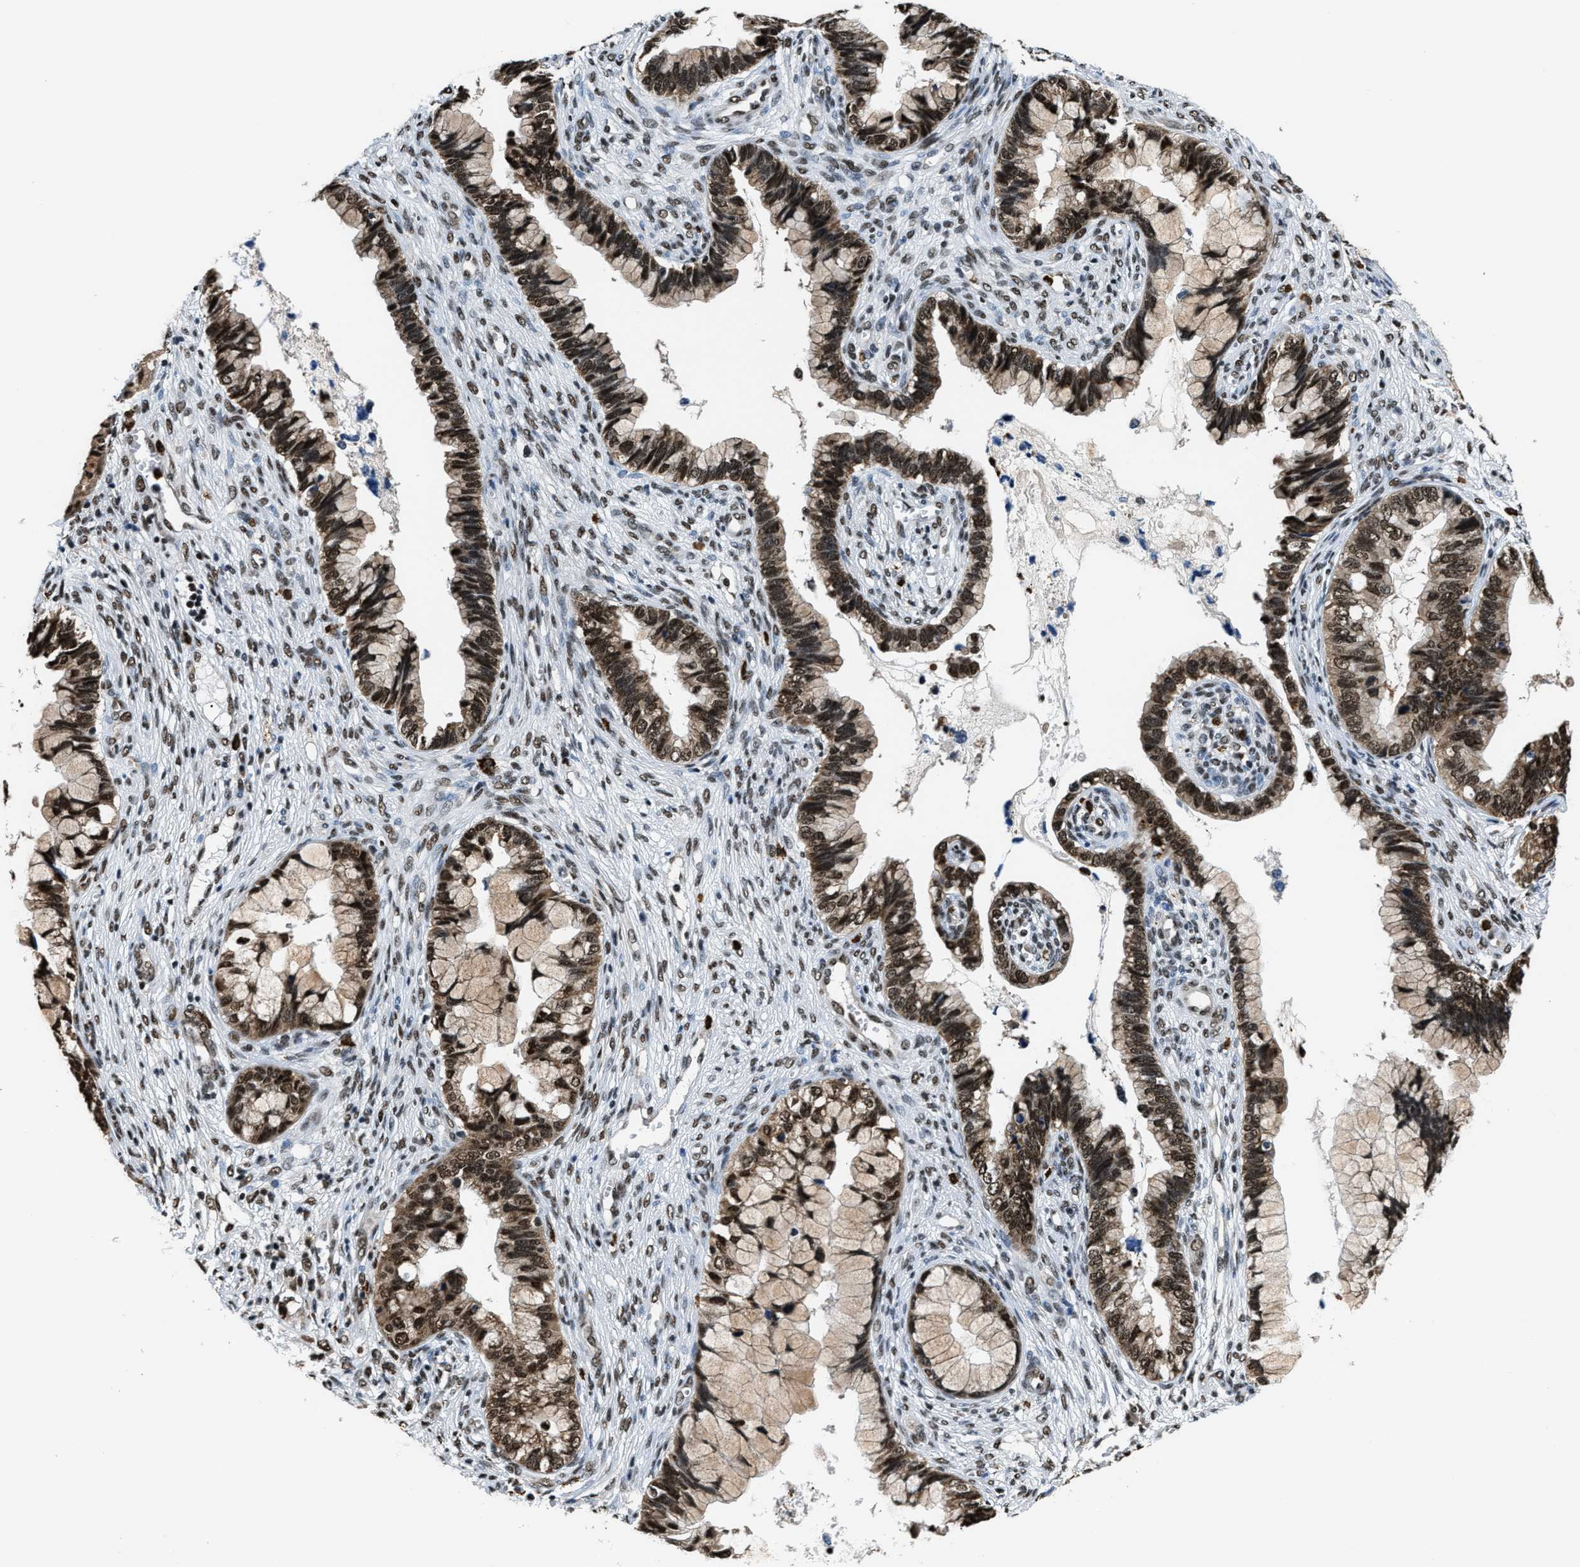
{"staining": {"intensity": "moderate", "quantity": ">75%", "location": "nuclear"}, "tissue": "cervical cancer", "cell_type": "Tumor cells", "image_type": "cancer", "snomed": [{"axis": "morphology", "description": "Adenocarcinoma, NOS"}, {"axis": "topography", "description": "Cervix"}], "caption": "An immunohistochemistry image of tumor tissue is shown. Protein staining in brown highlights moderate nuclear positivity in cervical cancer (adenocarcinoma) within tumor cells.", "gene": "CCNDBP1", "patient": {"sex": "female", "age": 44}}